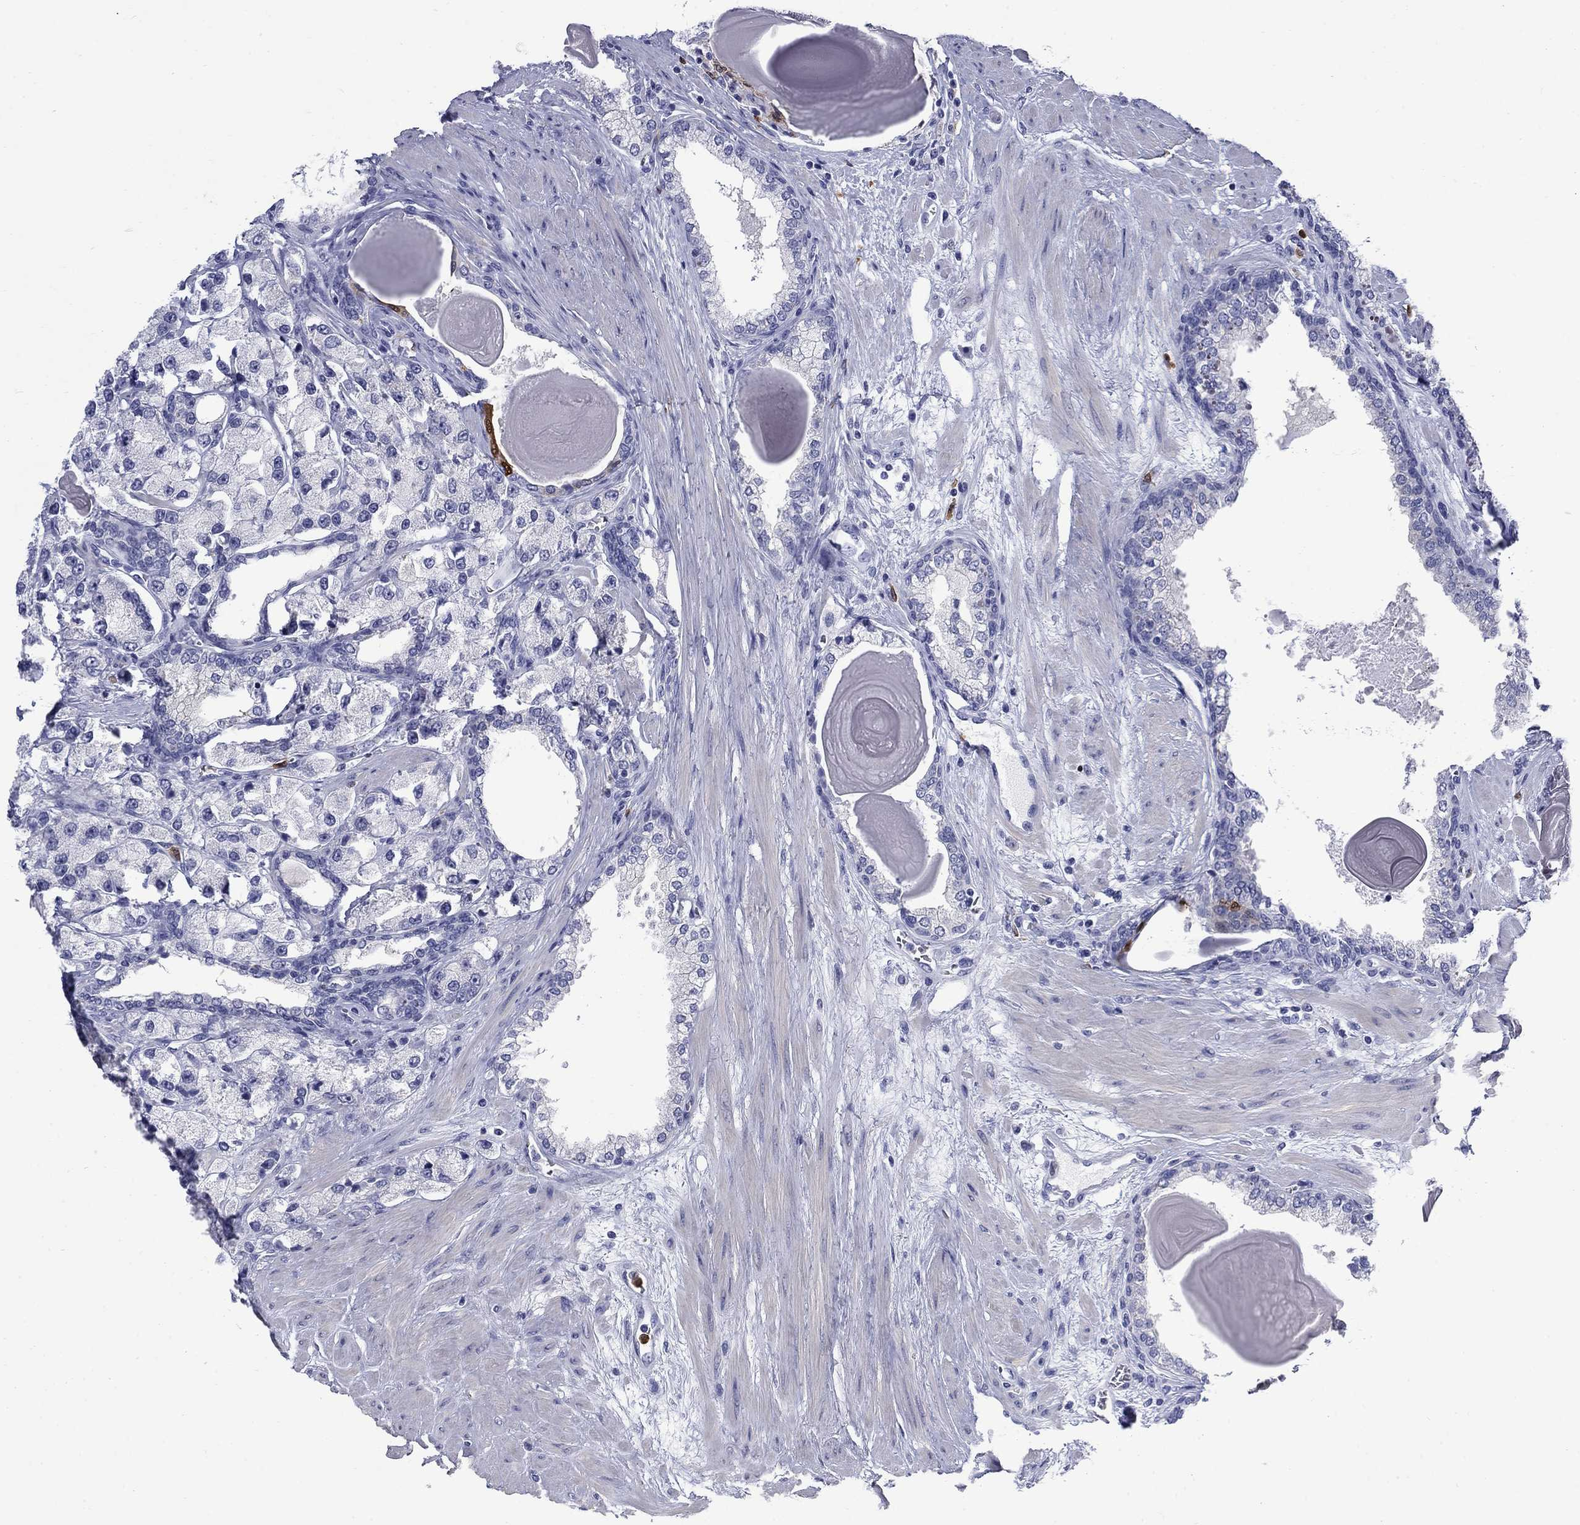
{"staining": {"intensity": "negative", "quantity": "none", "location": "none"}, "tissue": "prostate cancer", "cell_type": "Tumor cells", "image_type": "cancer", "snomed": [{"axis": "morphology", "description": "Adenocarcinoma, NOS"}, {"axis": "topography", "description": "Prostate and seminal vesicle, NOS"}, {"axis": "topography", "description": "Prostate"}], "caption": "Image shows no significant protein staining in tumor cells of prostate cancer.", "gene": "SERPINB2", "patient": {"sex": "male", "age": 64}}